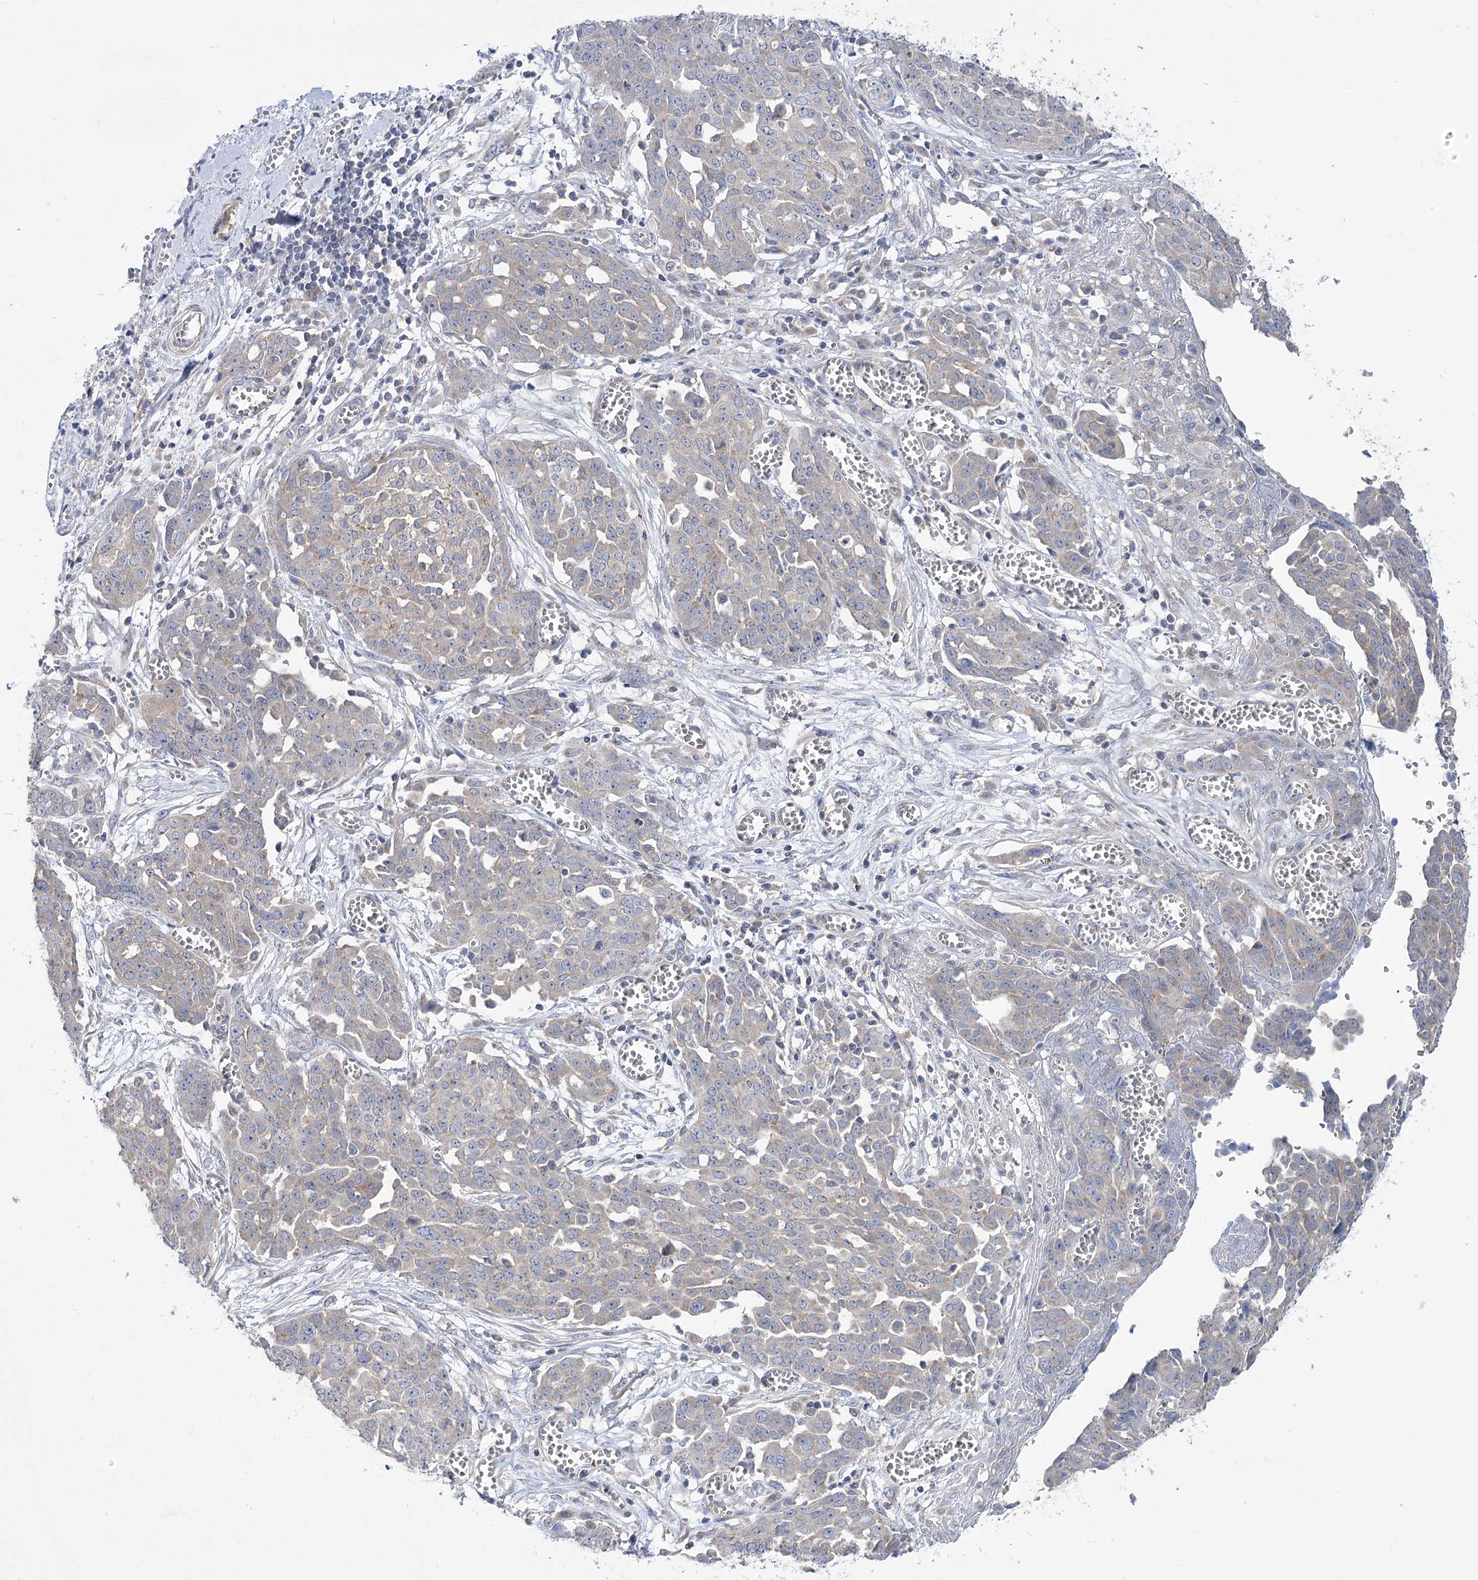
{"staining": {"intensity": "negative", "quantity": "none", "location": "none"}, "tissue": "ovarian cancer", "cell_type": "Tumor cells", "image_type": "cancer", "snomed": [{"axis": "morphology", "description": "Cystadenocarcinoma, serous, NOS"}, {"axis": "topography", "description": "Soft tissue"}, {"axis": "topography", "description": "Ovary"}], "caption": "High magnification brightfield microscopy of ovarian serous cystadenocarcinoma stained with DAB (3,3'-diaminobenzidine) (brown) and counterstained with hematoxylin (blue): tumor cells show no significant positivity.", "gene": "VPS37B", "patient": {"sex": "female", "age": 57}}